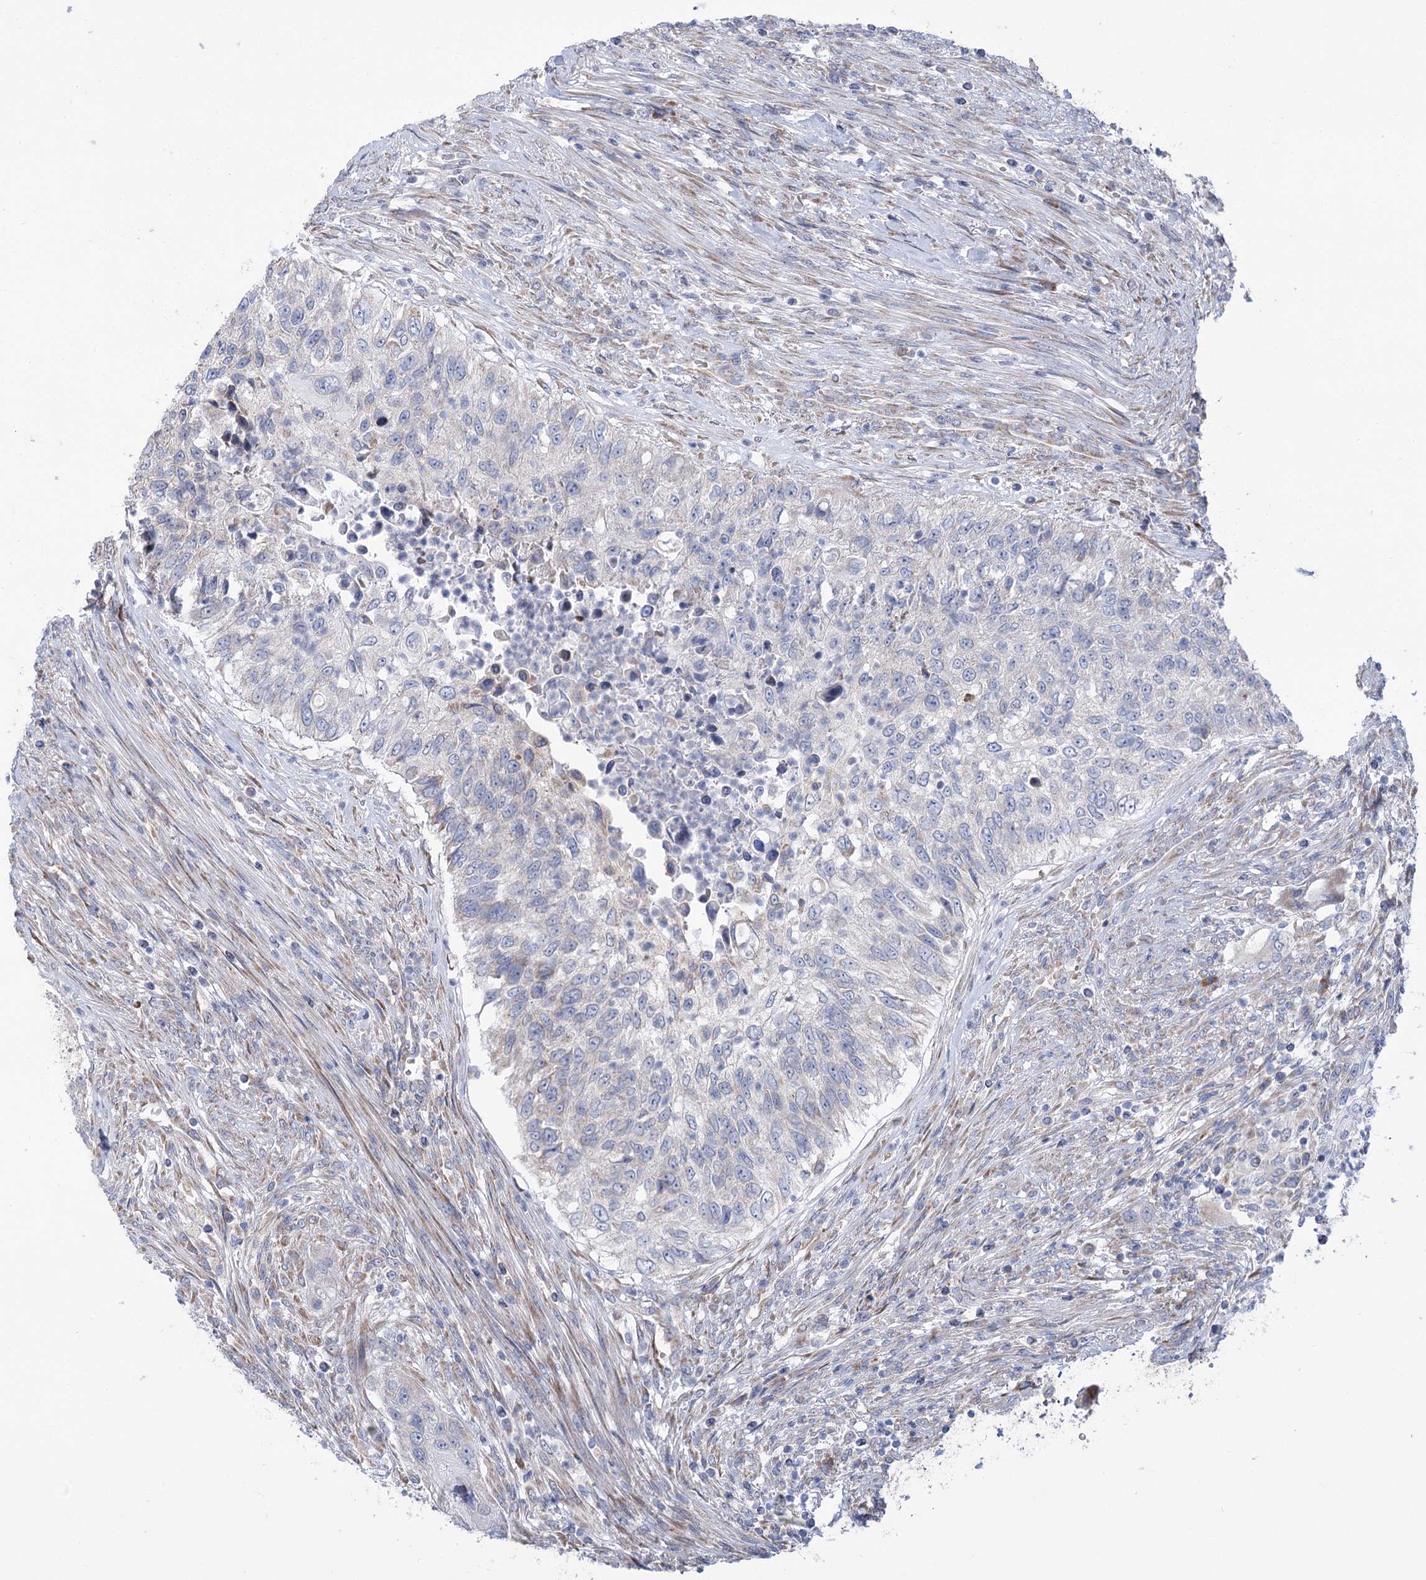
{"staining": {"intensity": "negative", "quantity": "none", "location": "none"}, "tissue": "urothelial cancer", "cell_type": "Tumor cells", "image_type": "cancer", "snomed": [{"axis": "morphology", "description": "Urothelial carcinoma, High grade"}, {"axis": "topography", "description": "Urinary bladder"}], "caption": "DAB (3,3'-diaminobenzidine) immunohistochemical staining of urothelial cancer shows no significant expression in tumor cells.", "gene": "STT3B", "patient": {"sex": "female", "age": 60}}